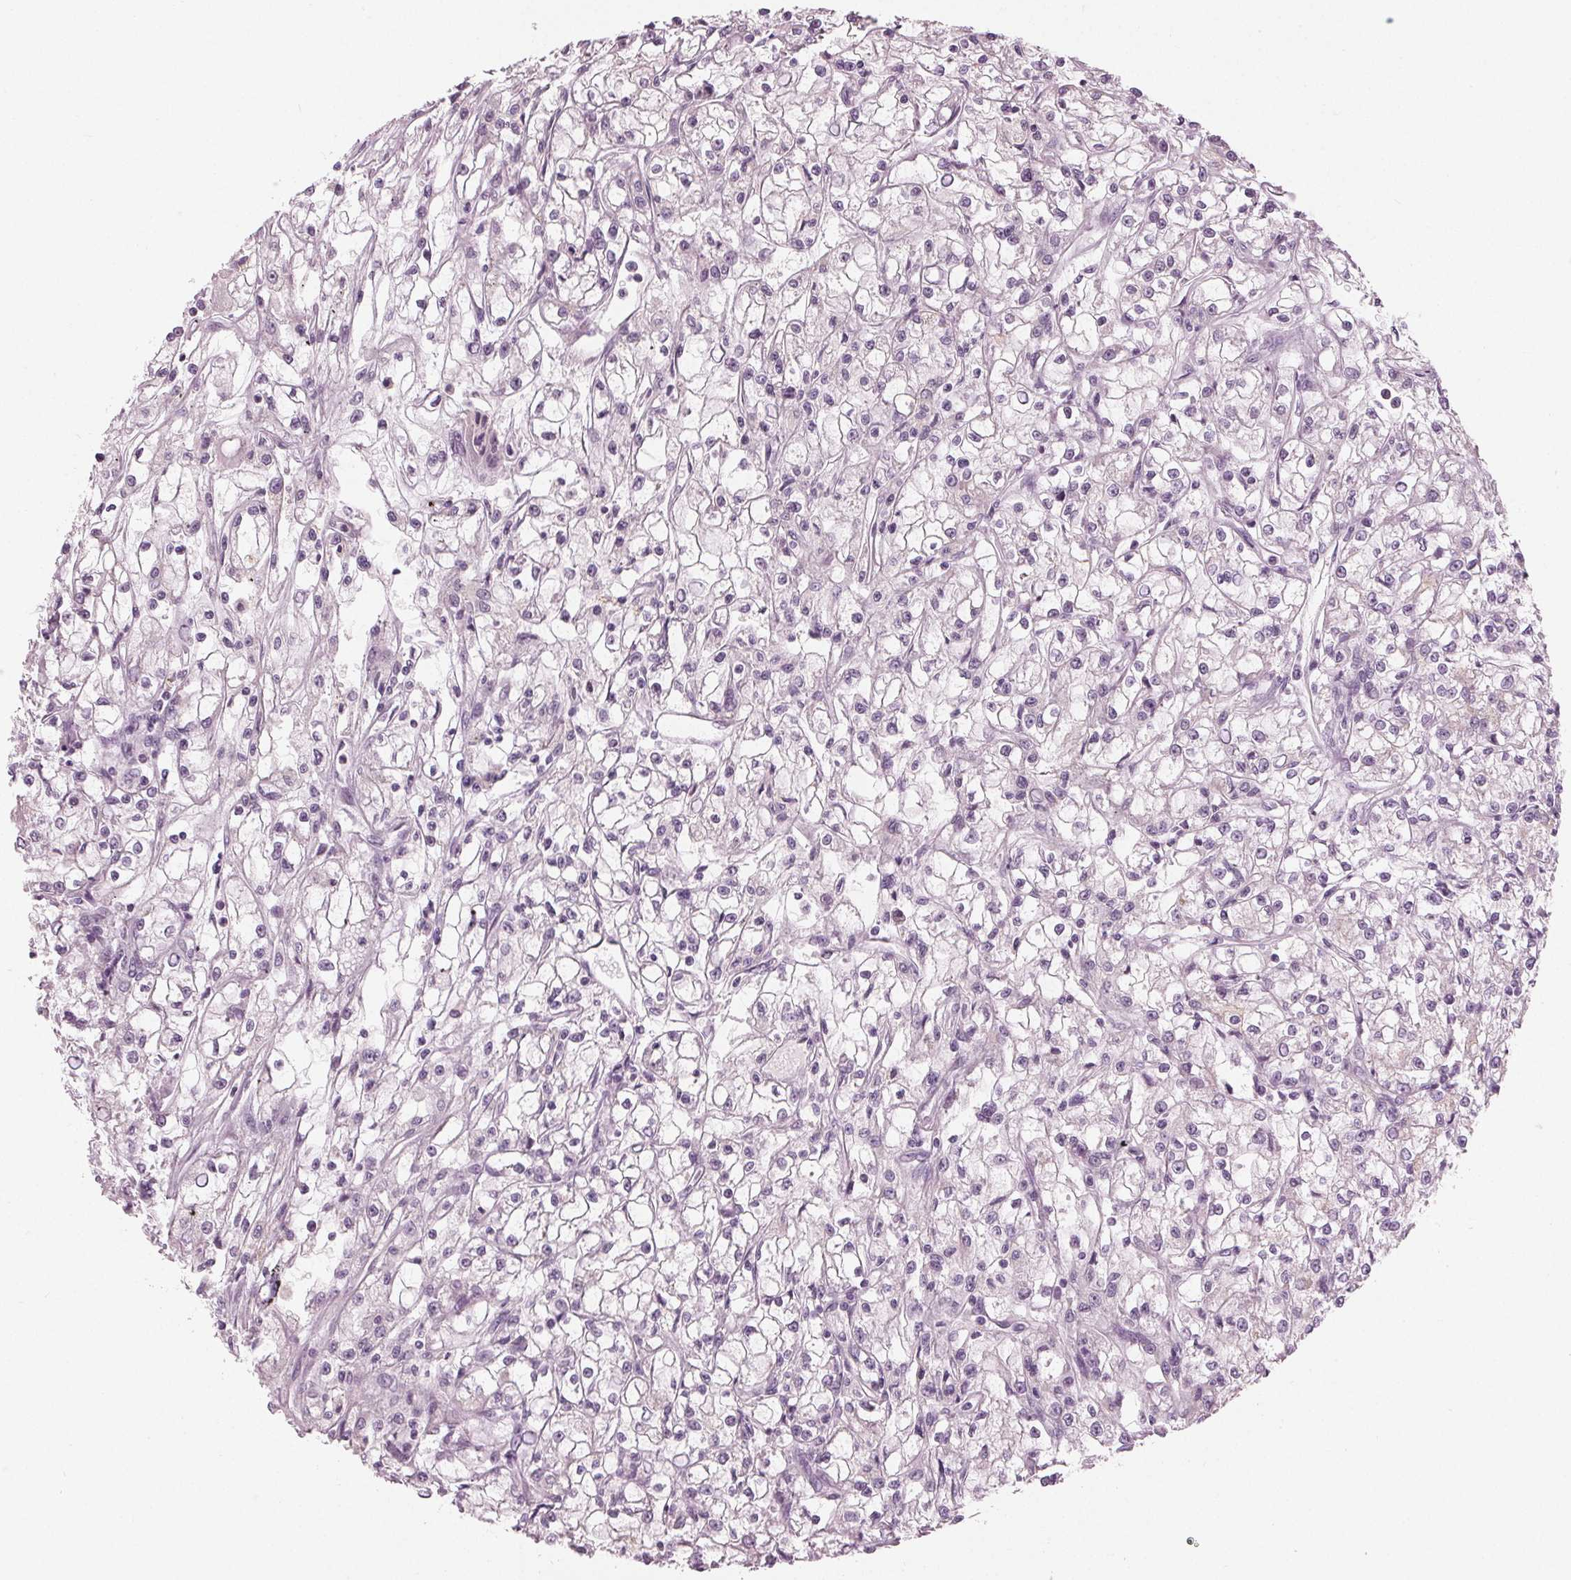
{"staining": {"intensity": "negative", "quantity": "none", "location": "none"}, "tissue": "renal cancer", "cell_type": "Tumor cells", "image_type": "cancer", "snomed": [{"axis": "morphology", "description": "Adenocarcinoma, NOS"}, {"axis": "topography", "description": "Kidney"}], "caption": "High power microscopy image of an IHC histopathology image of renal cancer (adenocarcinoma), revealing no significant positivity in tumor cells. (Immunohistochemistry (ihc), brightfield microscopy, high magnification).", "gene": "PRAP1", "patient": {"sex": "female", "age": 59}}